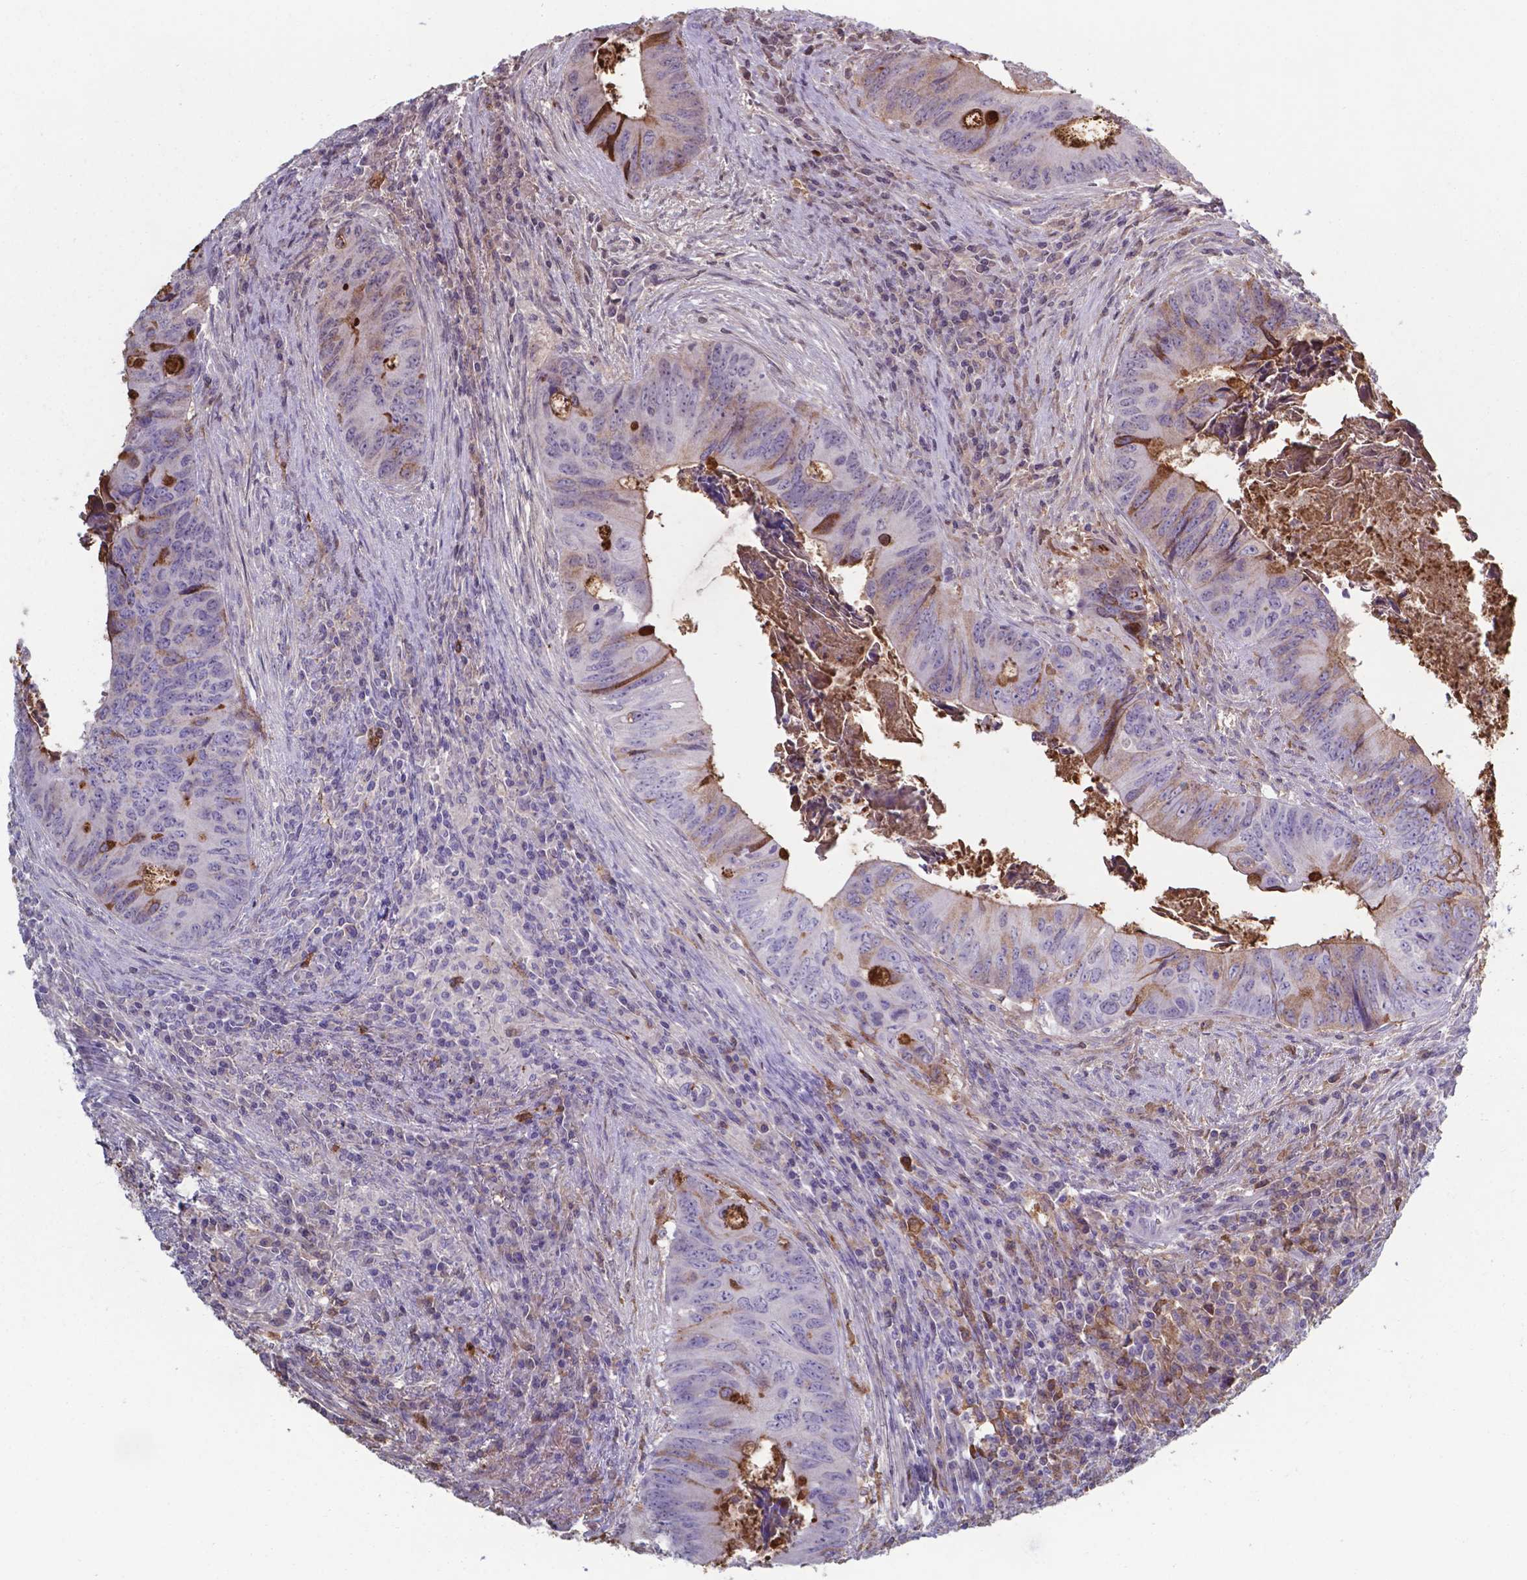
{"staining": {"intensity": "weak", "quantity": "<25%", "location": "cytoplasmic/membranous"}, "tissue": "colorectal cancer", "cell_type": "Tumor cells", "image_type": "cancer", "snomed": [{"axis": "morphology", "description": "Adenocarcinoma, NOS"}, {"axis": "topography", "description": "Colon"}], "caption": "There is no significant staining in tumor cells of colorectal cancer (adenocarcinoma). The staining was performed using DAB (3,3'-diaminobenzidine) to visualize the protein expression in brown, while the nuclei were stained in blue with hematoxylin (Magnification: 20x).", "gene": "SERPINA1", "patient": {"sex": "female", "age": 74}}